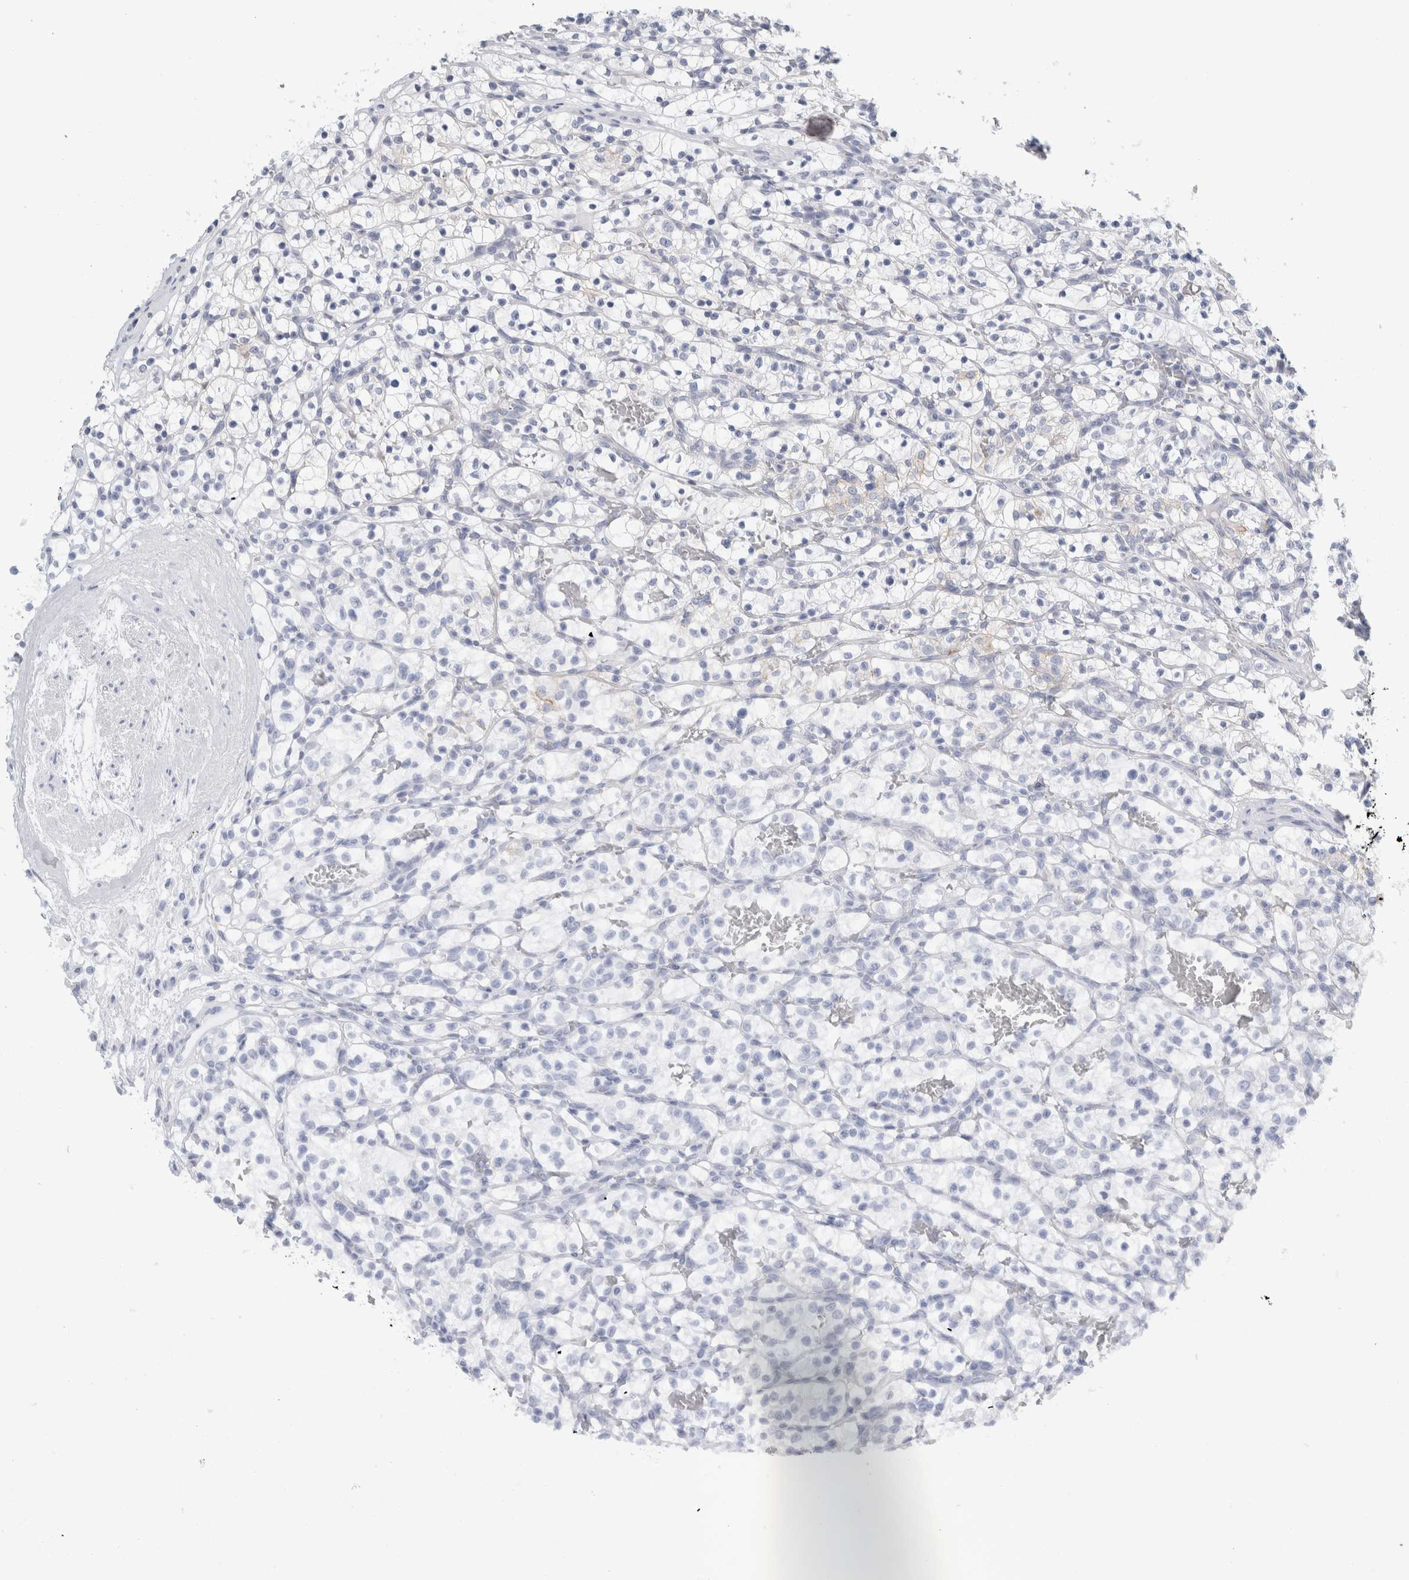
{"staining": {"intensity": "negative", "quantity": "none", "location": "none"}, "tissue": "renal cancer", "cell_type": "Tumor cells", "image_type": "cancer", "snomed": [{"axis": "morphology", "description": "Adenocarcinoma, NOS"}, {"axis": "topography", "description": "Kidney"}], "caption": "Immunohistochemistry histopathology image of human adenocarcinoma (renal) stained for a protein (brown), which shows no positivity in tumor cells.", "gene": "RPH3AL", "patient": {"sex": "female", "age": 57}}